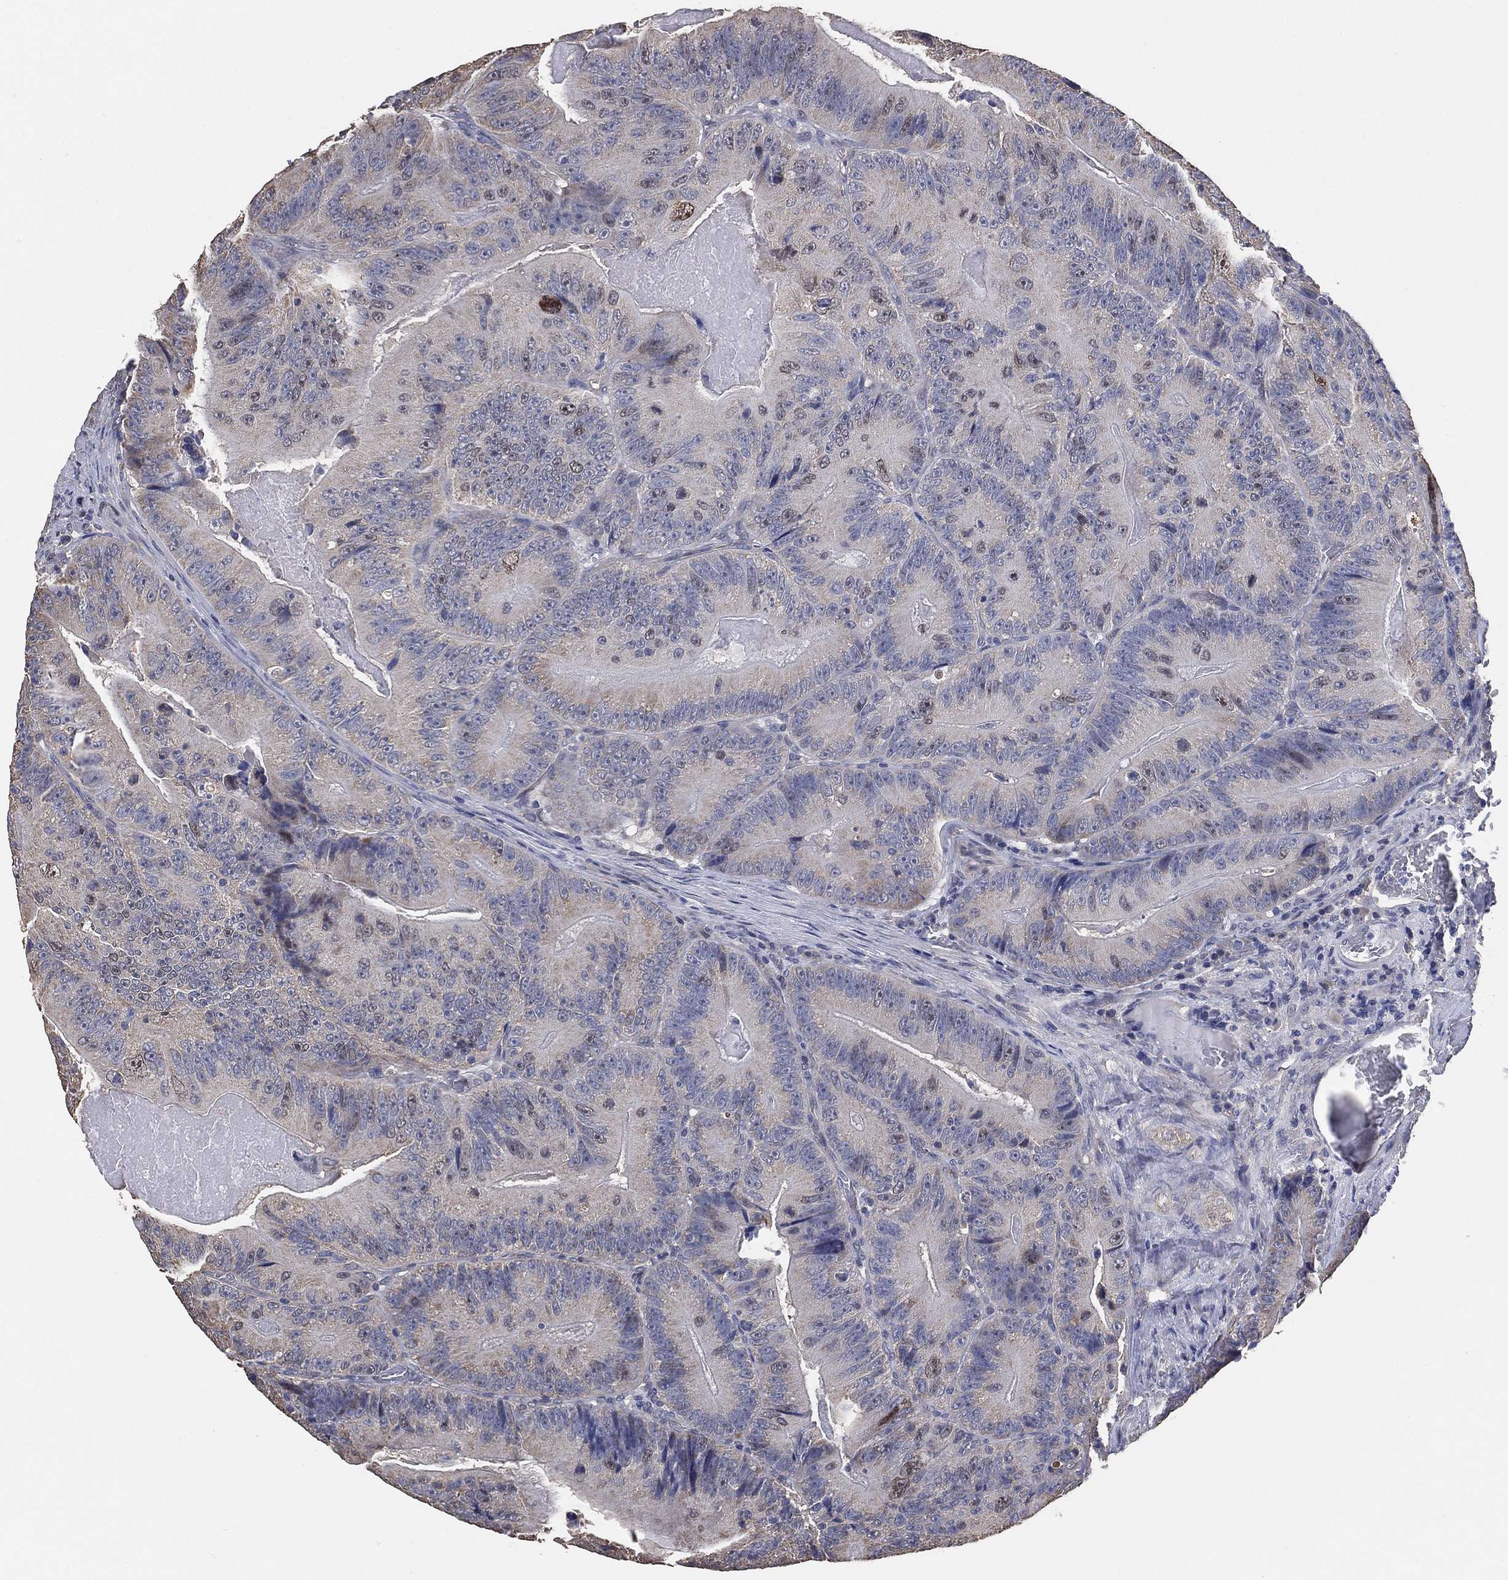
{"staining": {"intensity": "weak", "quantity": "<25%", "location": "cytoplasmic/membranous,nuclear"}, "tissue": "colorectal cancer", "cell_type": "Tumor cells", "image_type": "cancer", "snomed": [{"axis": "morphology", "description": "Adenocarcinoma, NOS"}, {"axis": "topography", "description": "Colon"}], "caption": "Immunohistochemistry photomicrograph of human colorectal adenocarcinoma stained for a protein (brown), which shows no staining in tumor cells.", "gene": "KLK5", "patient": {"sex": "female", "age": 86}}